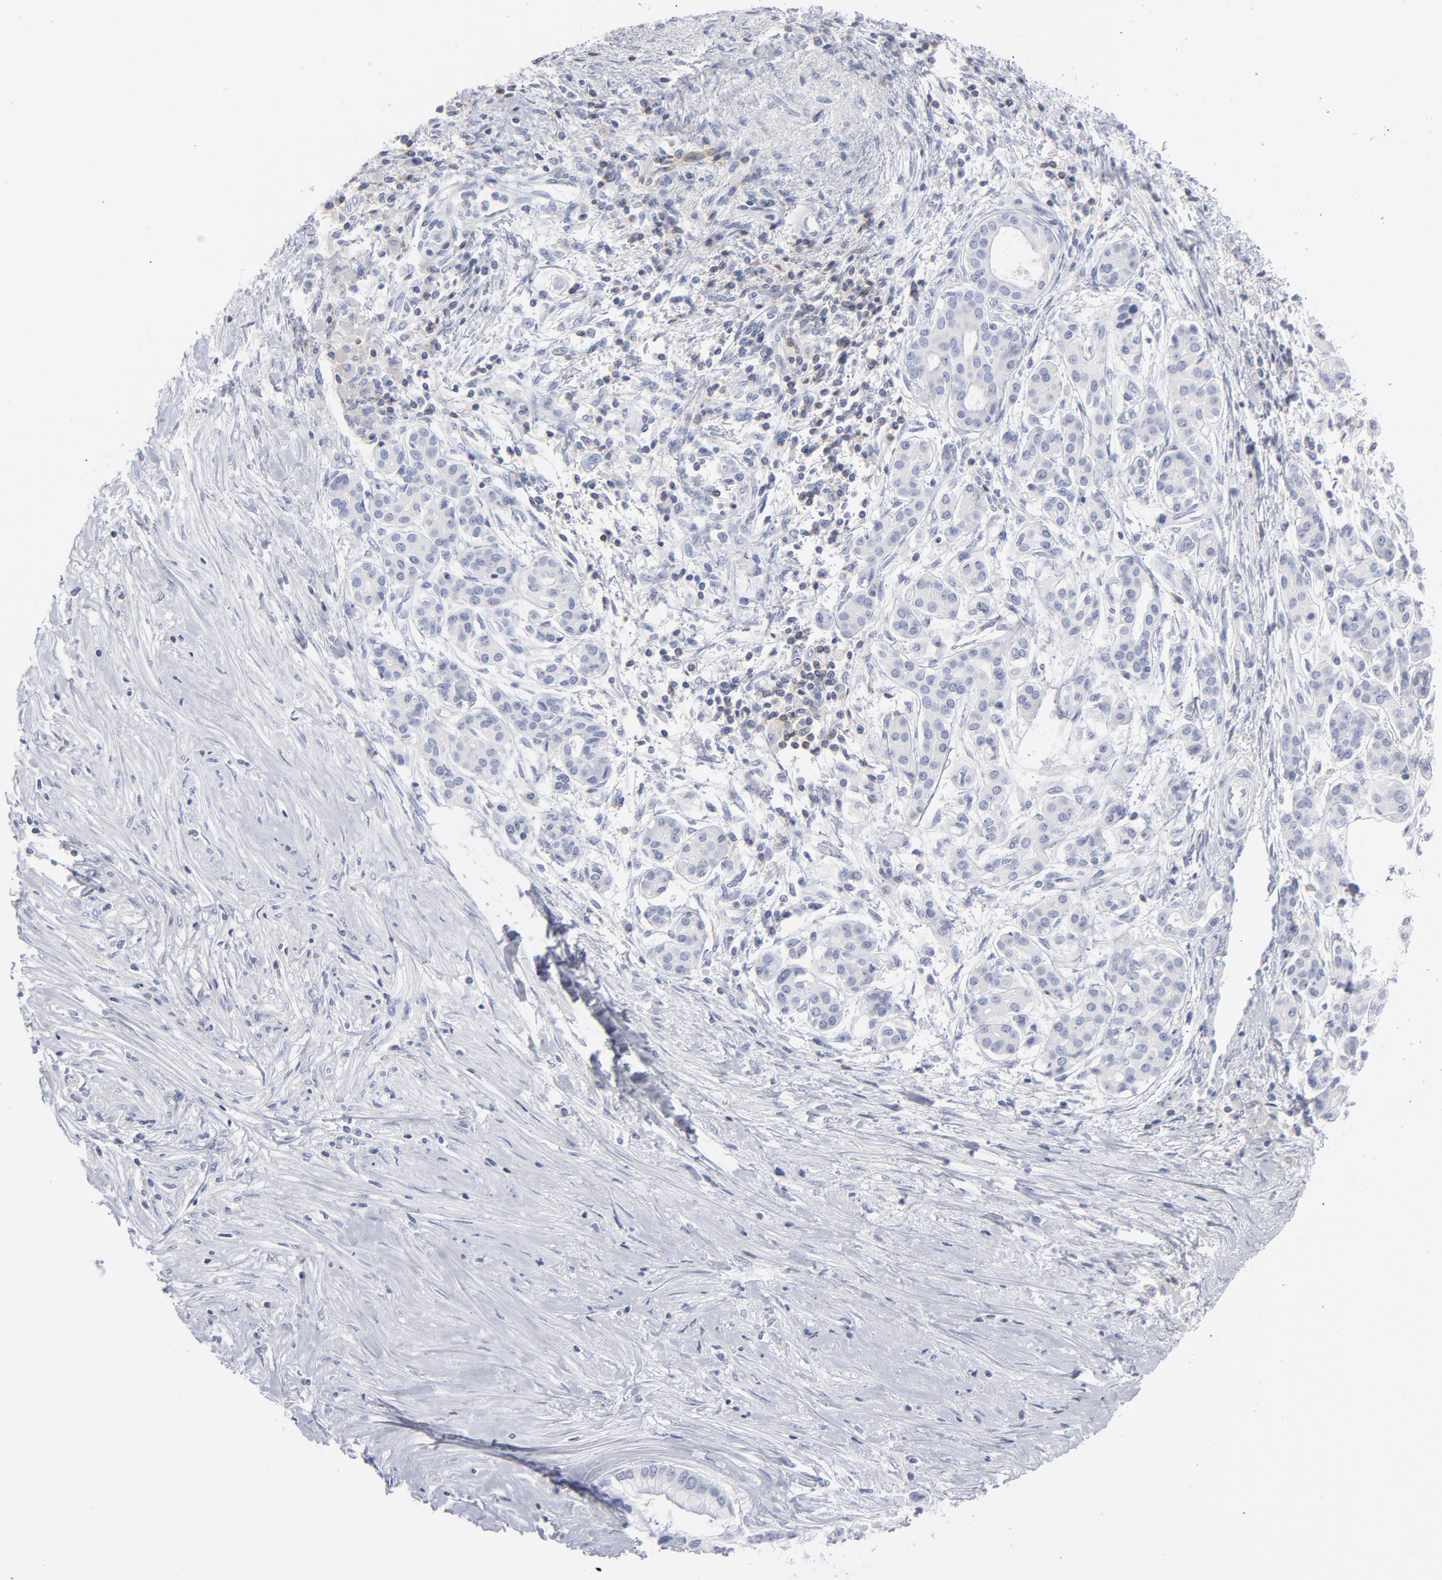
{"staining": {"intensity": "negative", "quantity": "none", "location": "none"}, "tissue": "pancreatic cancer", "cell_type": "Tumor cells", "image_type": "cancer", "snomed": [{"axis": "morphology", "description": "Adenocarcinoma, NOS"}, {"axis": "topography", "description": "Pancreas"}], "caption": "Histopathology image shows no protein staining in tumor cells of pancreatic cancer (adenocarcinoma) tissue.", "gene": "P2RY8", "patient": {"sex": "female", "age": 59}}